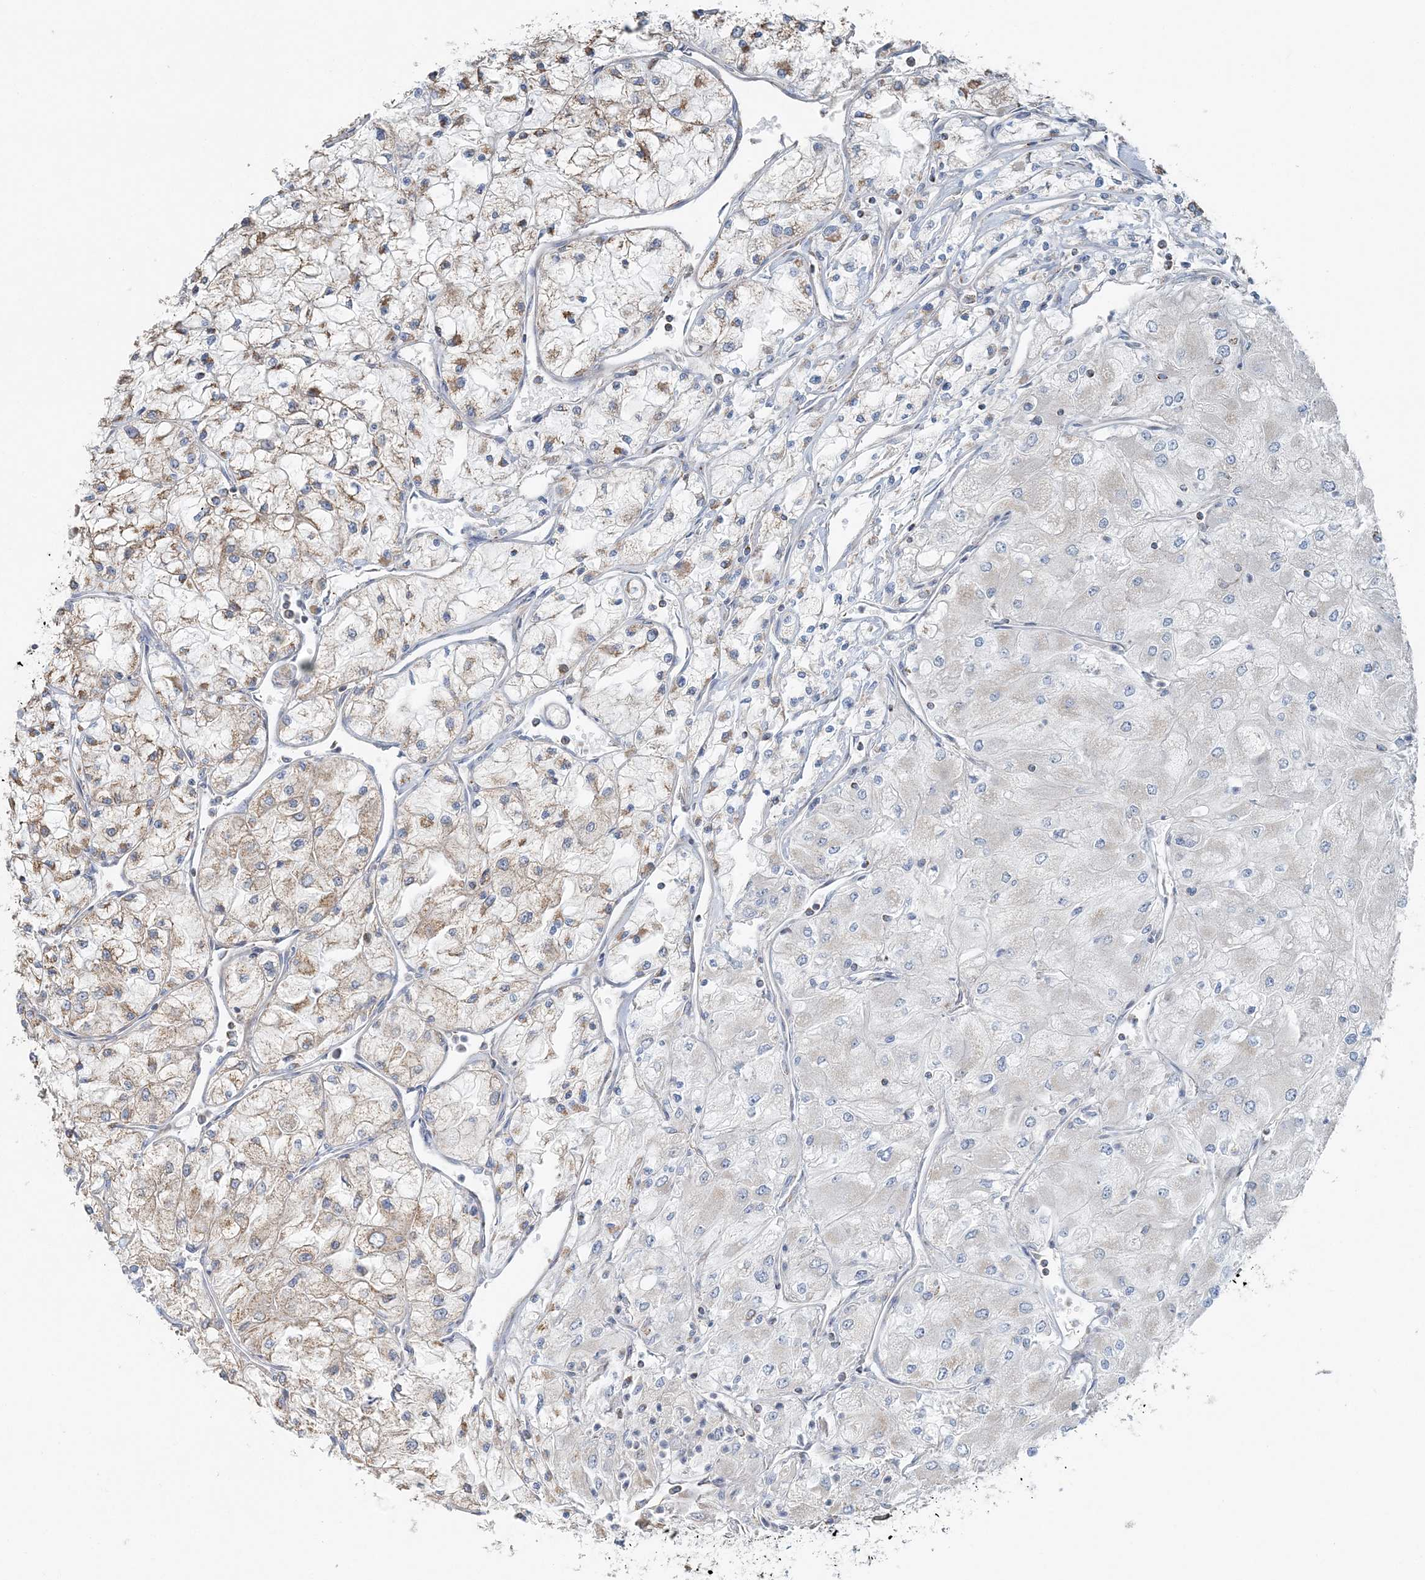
{"staining": {"intensity": "weak", "quantity": "25%-75%", "location": "cytoplasmic/membranous"}, "tissue": "renal cancer", "cell_type": "Tumor cells", "image_type": "cancer", "snomed": [{"axis": "morphology", "description": "Adenocarcinoma, NOS"}, {"axis": "topography", "description": "Kidney"}], "caption": "Immunohistochemical staining of renal cancer shows low levels of weak cytoplasmic/membranous protein positivity in approximately 25%-75% of tumor cells. (DAB (3,3'-diaminobenzidine) = brown stain, brightfield microscopy at high magnification).", "gene": "SLC22A16", "patient": {"sex": "male", "age": 80}}